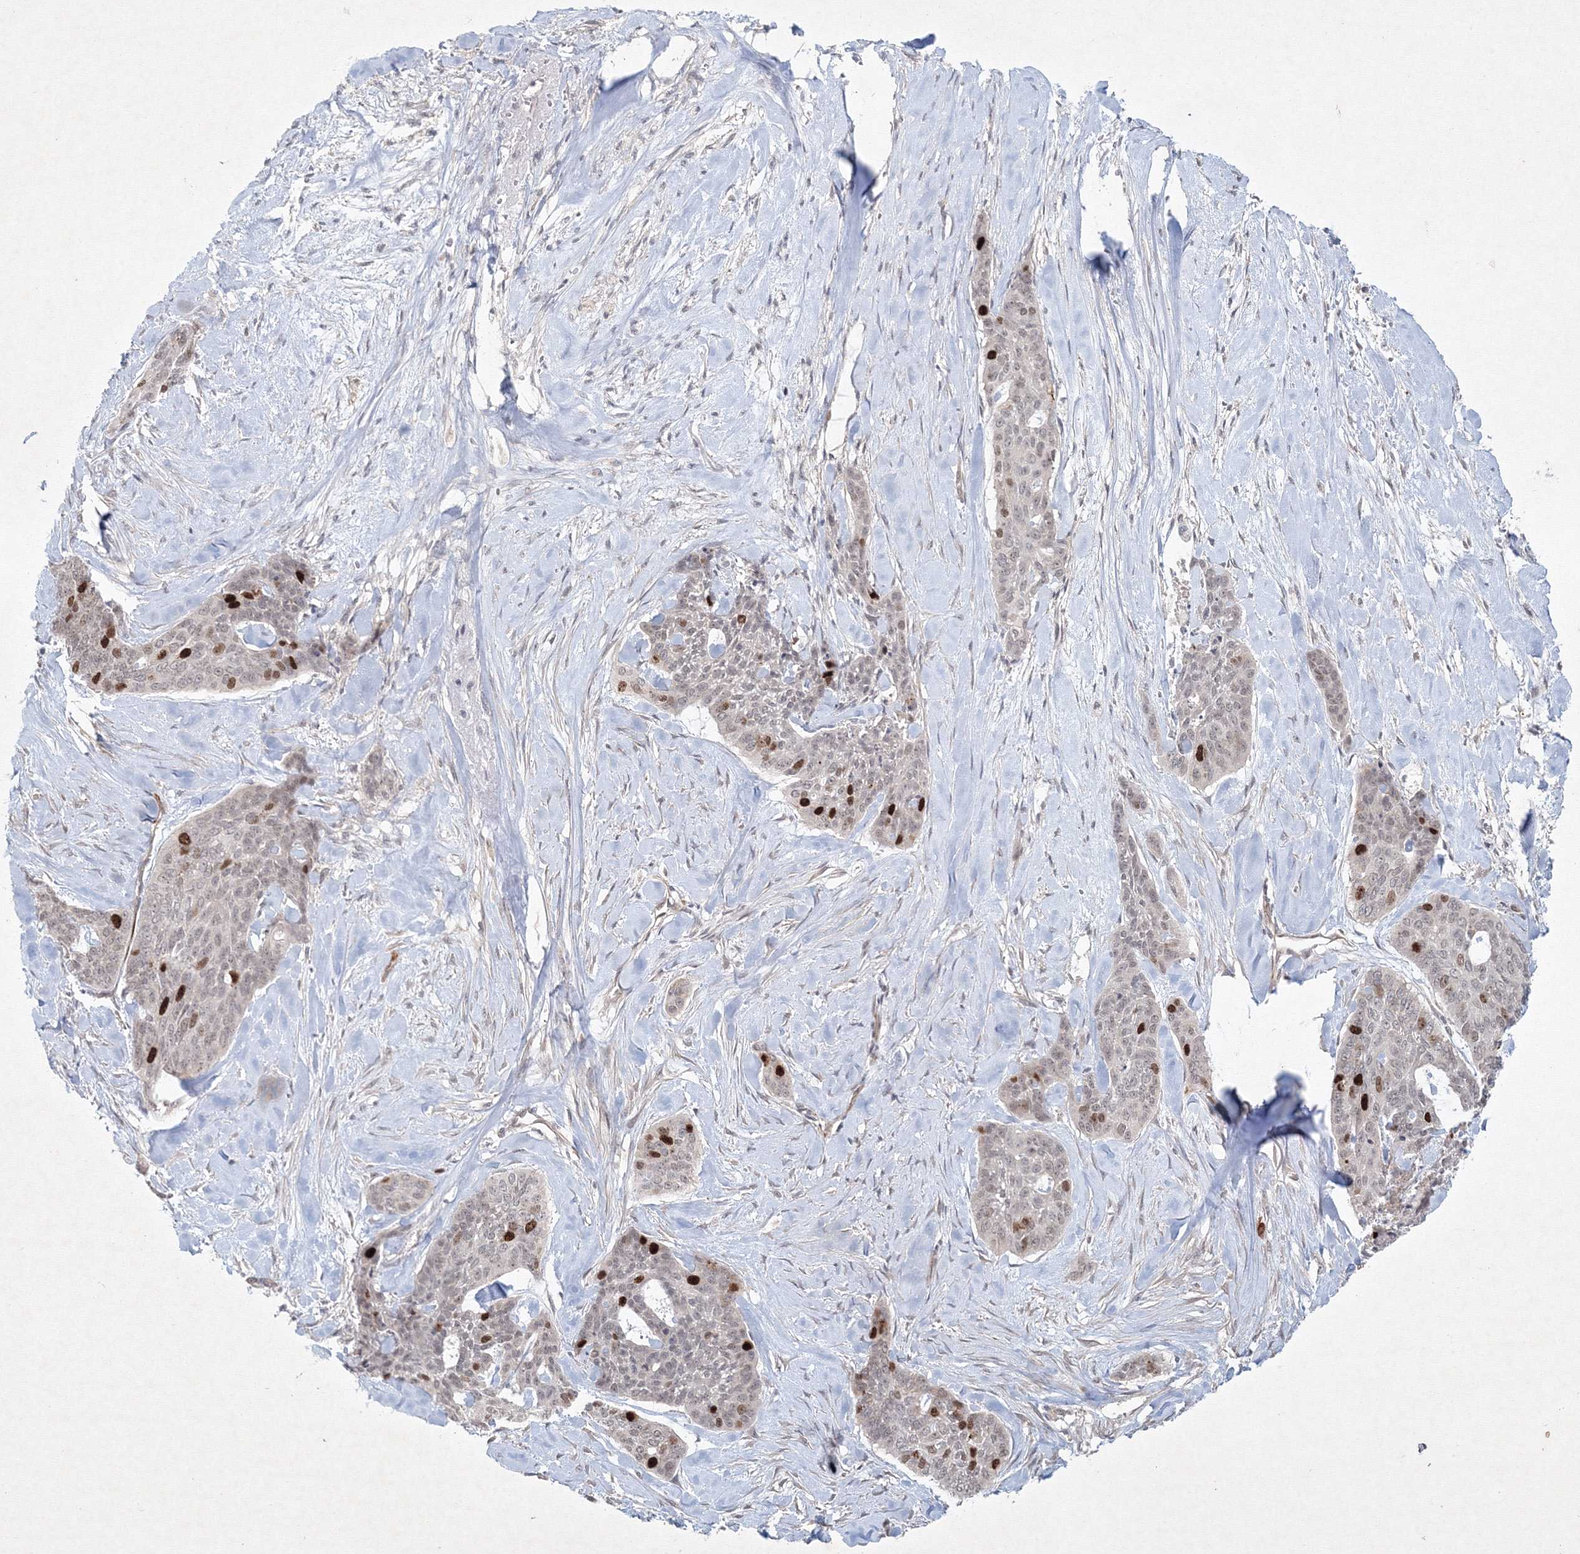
{"staining": {"intensity": "strong", "quantity": "<25%", "location": "nuclear"}, "tissue": "skin cancer", "cell_type": "Tumor cells", "image_type": "cancer", "snomed": [{"axis": "morphology", "description": "Basal cell carcinoma"}, {"axis": "topography", "description": "Skin"}], "caption": "An immunohistochemistry (IHC) photomicrograph of tumor tissue is shown. Protein staining in brown labels strong nuclear positivity in skin basal cell carcinoma within tumor cells.", "gene": "KIF20A", "patient": {"sex": "female", "age": 64}}